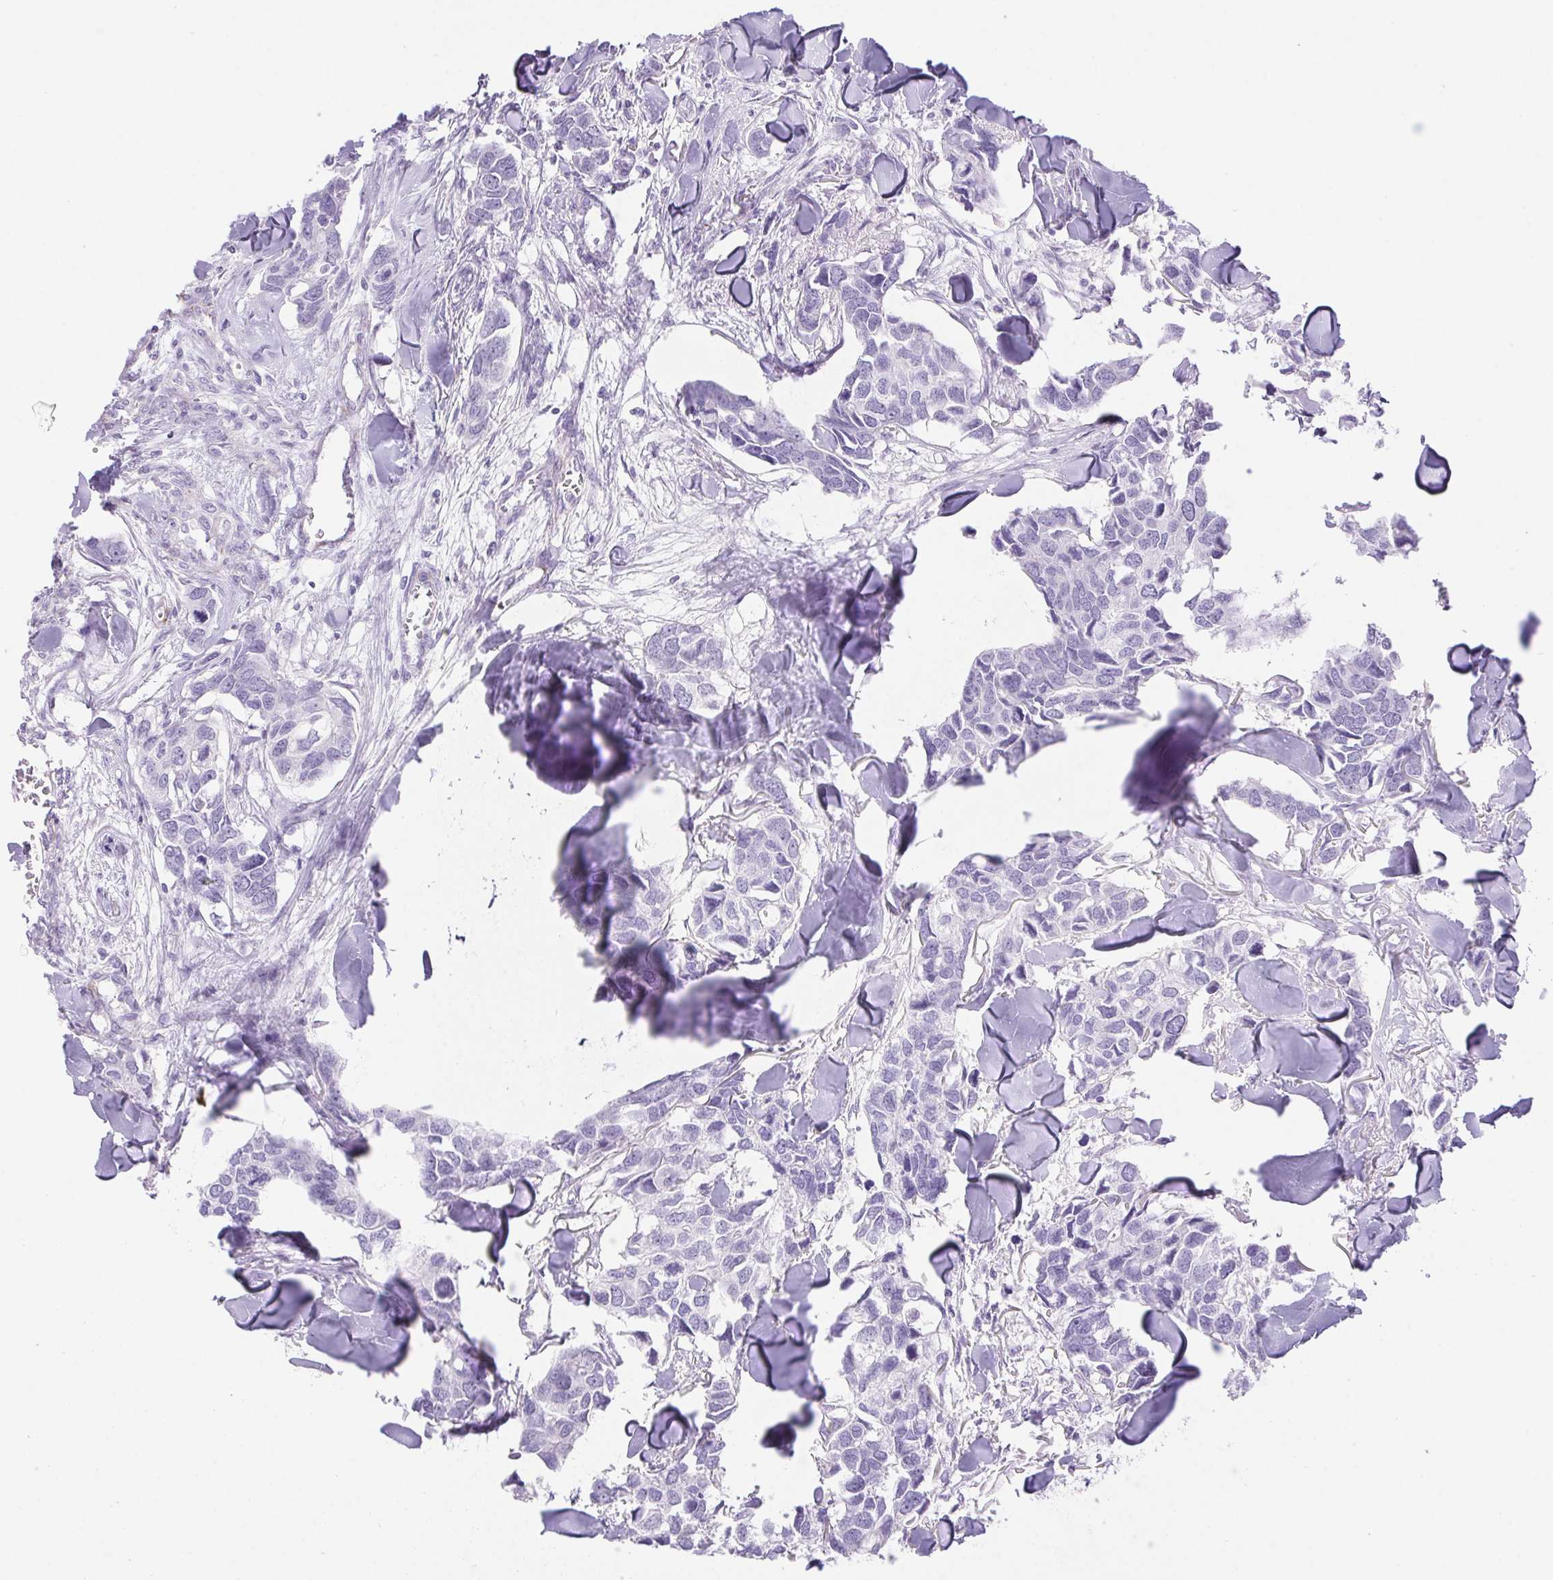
{"staining": {"intensity": "negative", "quantity": "none", "location": "none"}, "tissue": "breast cancer", "cell_type": "Tumor cells", "image_type": "cancer", "snomed": [{"axis": "morphology", "description": "Duct carcinoma"}, {"axis": "topography", "description": "Breast"}], "caption": "Tumor cells are negative for brown protein staining in breast cancer. (Stains: DAB immunohistochemistry (IHC) with hematoxylin counter stain, Microscopy: brightfield microscopy at high magnification).", "gene": "ERP27", "patient": {"sex": "female", "age": 83}}